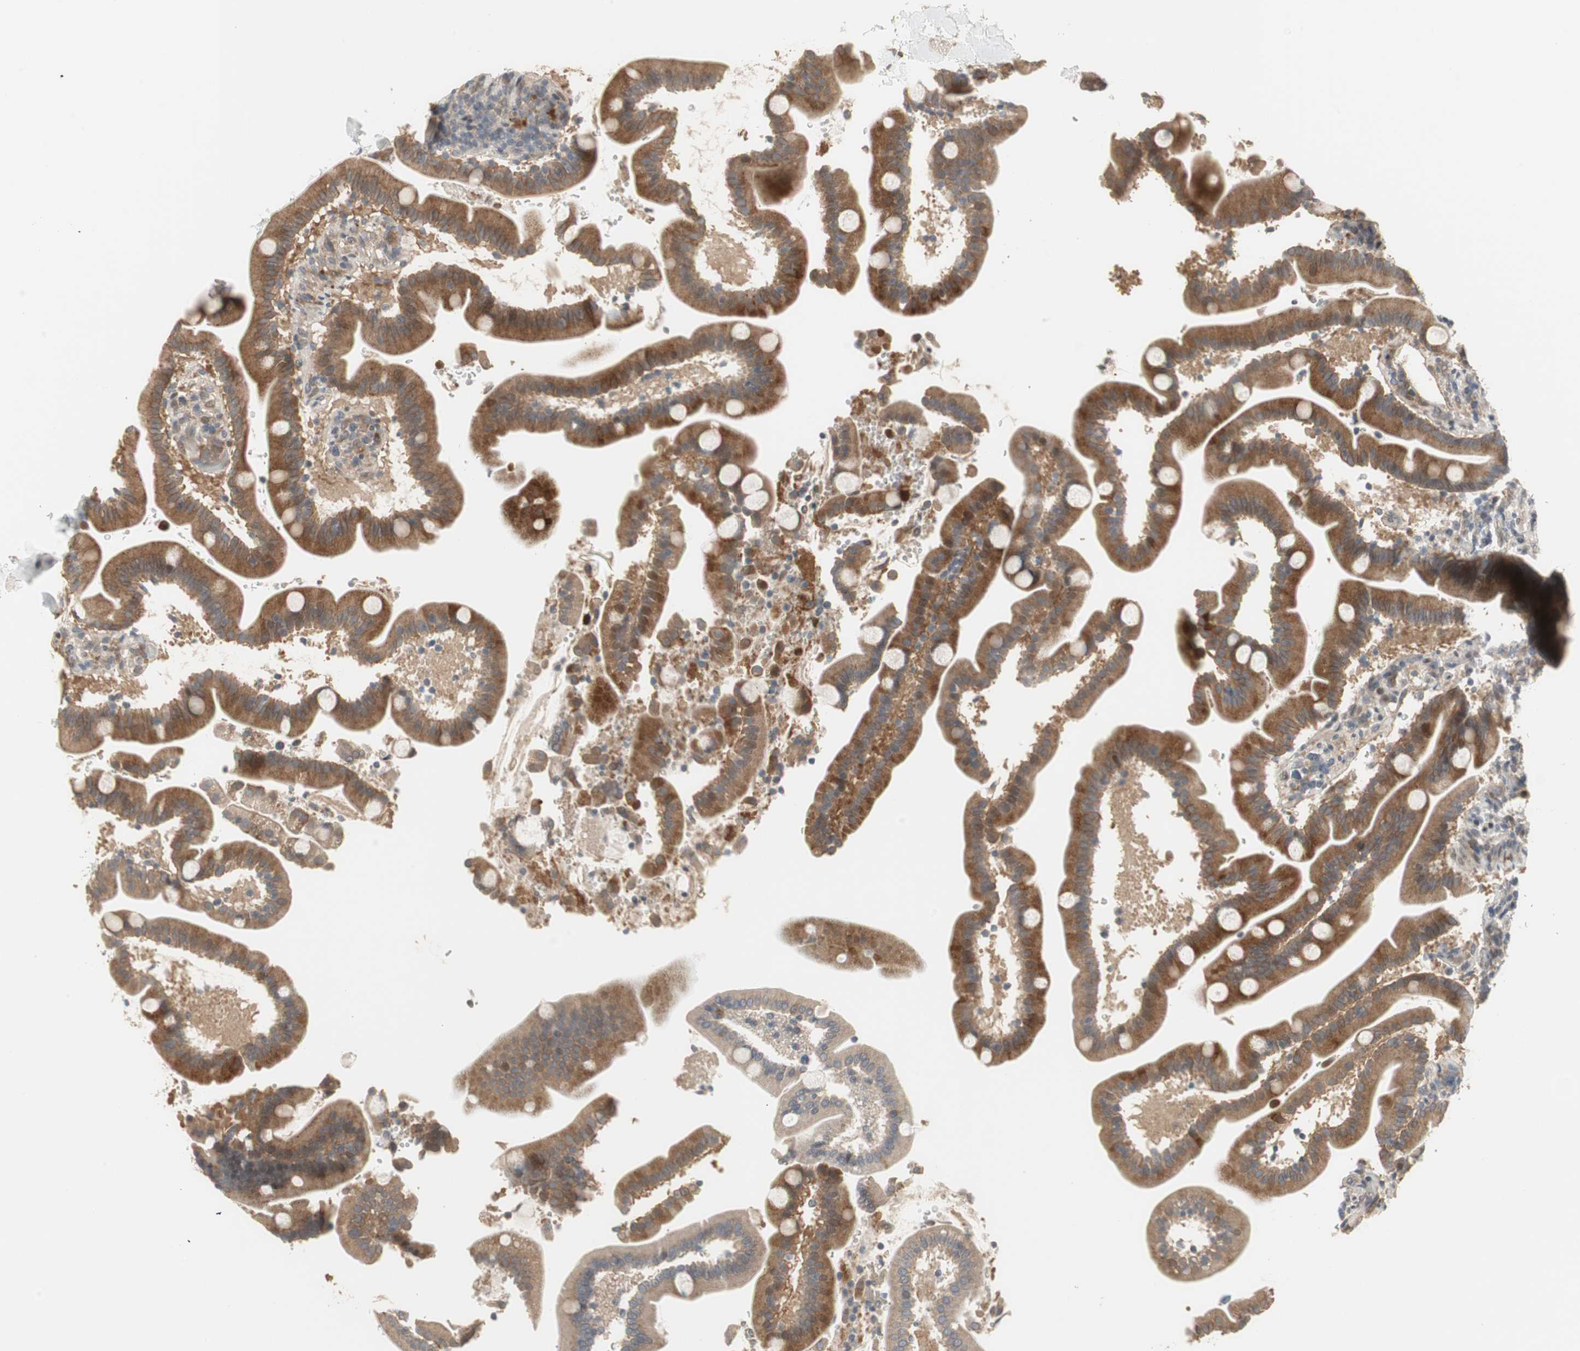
{"staining": {"intensity": "weak", "quantity": ">75%", "location": "cytoplasmic/membranous"}, "tissue": "duodenum", "cell_type": "Glandular cells", "image_type": "normal", "snomed": [{"axis": "morphology", "description": "Normal tissue, NOS"}, {"axis": "topography", "description": "Duodenum"}], "caption": "DAB (3,3'-diaminobenzidine) immunohistochemical staining of normal duodenum reveals weak cytoplasmic/membranous protein staining in approximately >75% of glandular cells.", "gene": "SNX4", "patient": {"sex": "male", "age": 54}}